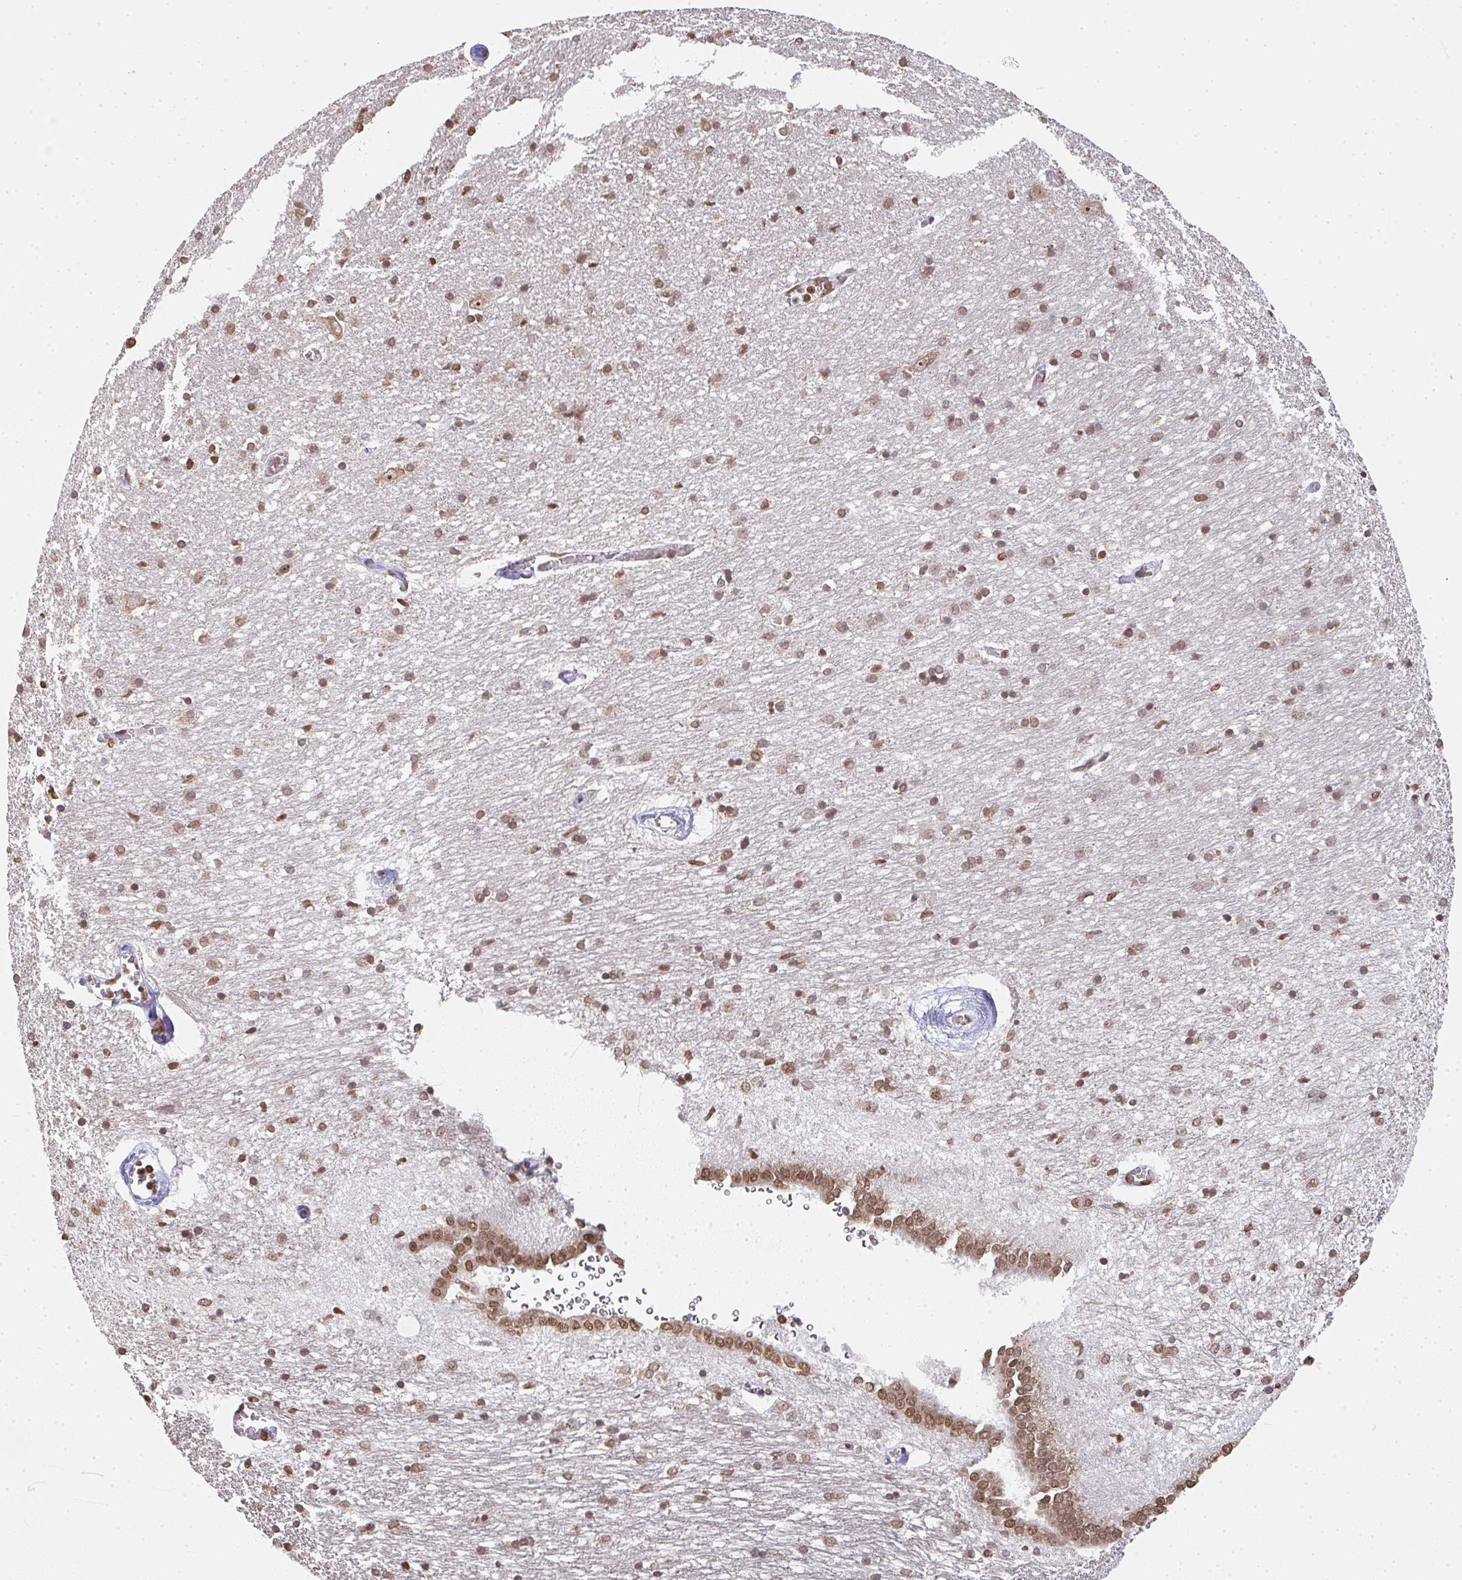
{"staining": {"intensity": "moderate", "quantity": ">75%", "location": "nuclear"}, "tissue": "caudate", "cell_type": "Glial cells", "image_type": "normal", "snomed": [{"axis": "morphology", "description": "Normal tissue, NOS"}, {"axis": "topography", "description": "Lateral ventricle wall"}, {"axis": "topography", "description": "Hippocampus"}], "caption": "DAB (3,3'-diaminobenzidine) immunohistochemical staining of normal human caudate displays moderate nuclear protein positivity in approximately >75% of glial cells.", "gene": "DKC1", "patient": {"sex": "female", "age": 63}}